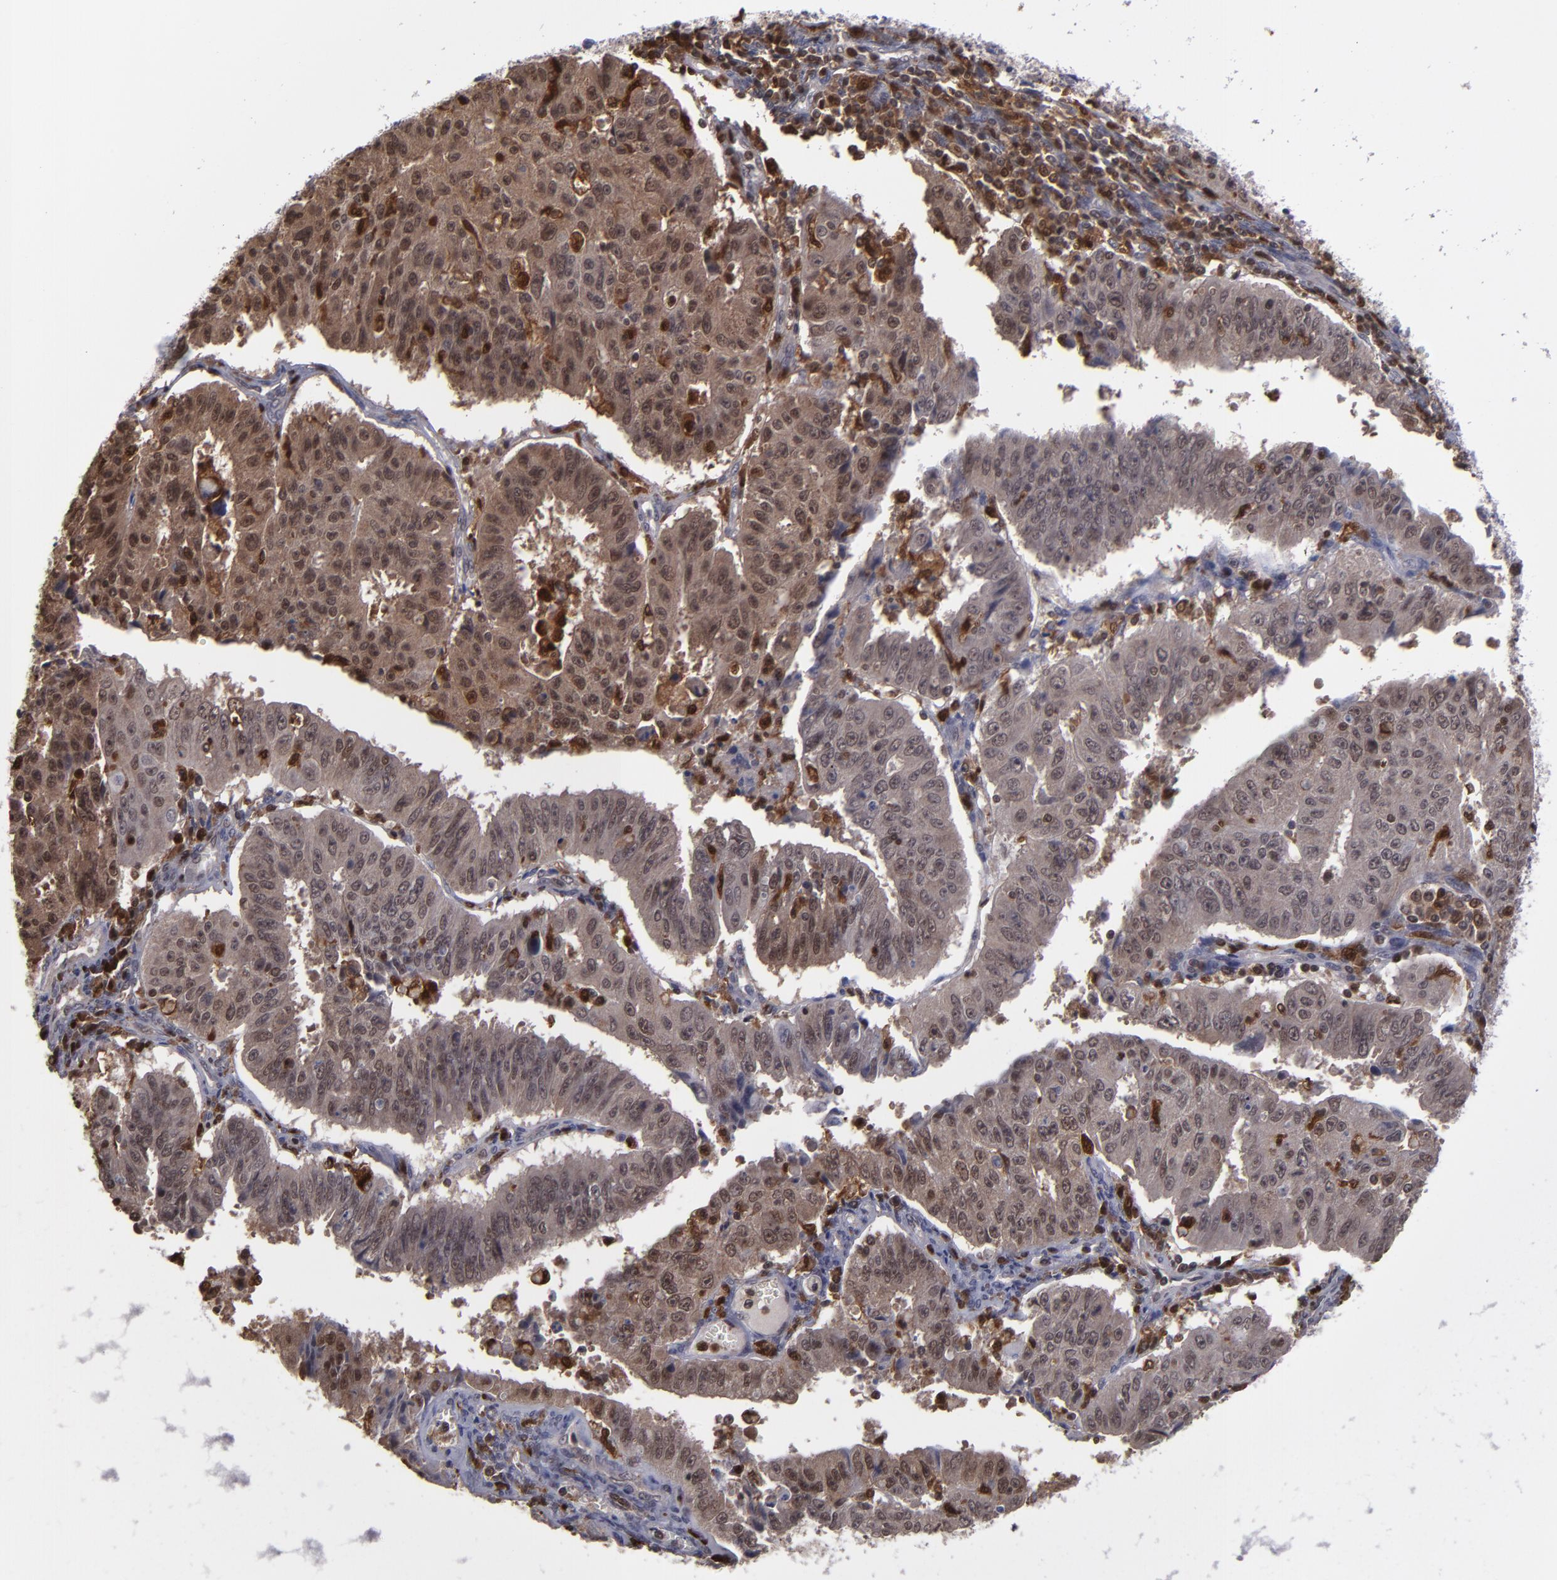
{"staining": {"intensity": "moderate", "quantity": ">75%", "location": "cytoplasmic/membranous,nuclear"}, "tissue": "endometrial cancer", "cell_type": "Tumor cells", "image_type": "cancer", "snomed": [{"axis": "morphology", "description": "Adenocarcinoma, NOS"}, {"axis": "topography", "description": "Endometrium"}], "caption": "Adenocarcinoma (endometrial) stained for a protein reveals moderate cytoplasmic/membranous and nuclear positivity in tumor cells.", "gene": "GRB2", "patient": {"sex": "female", "age": 42}}